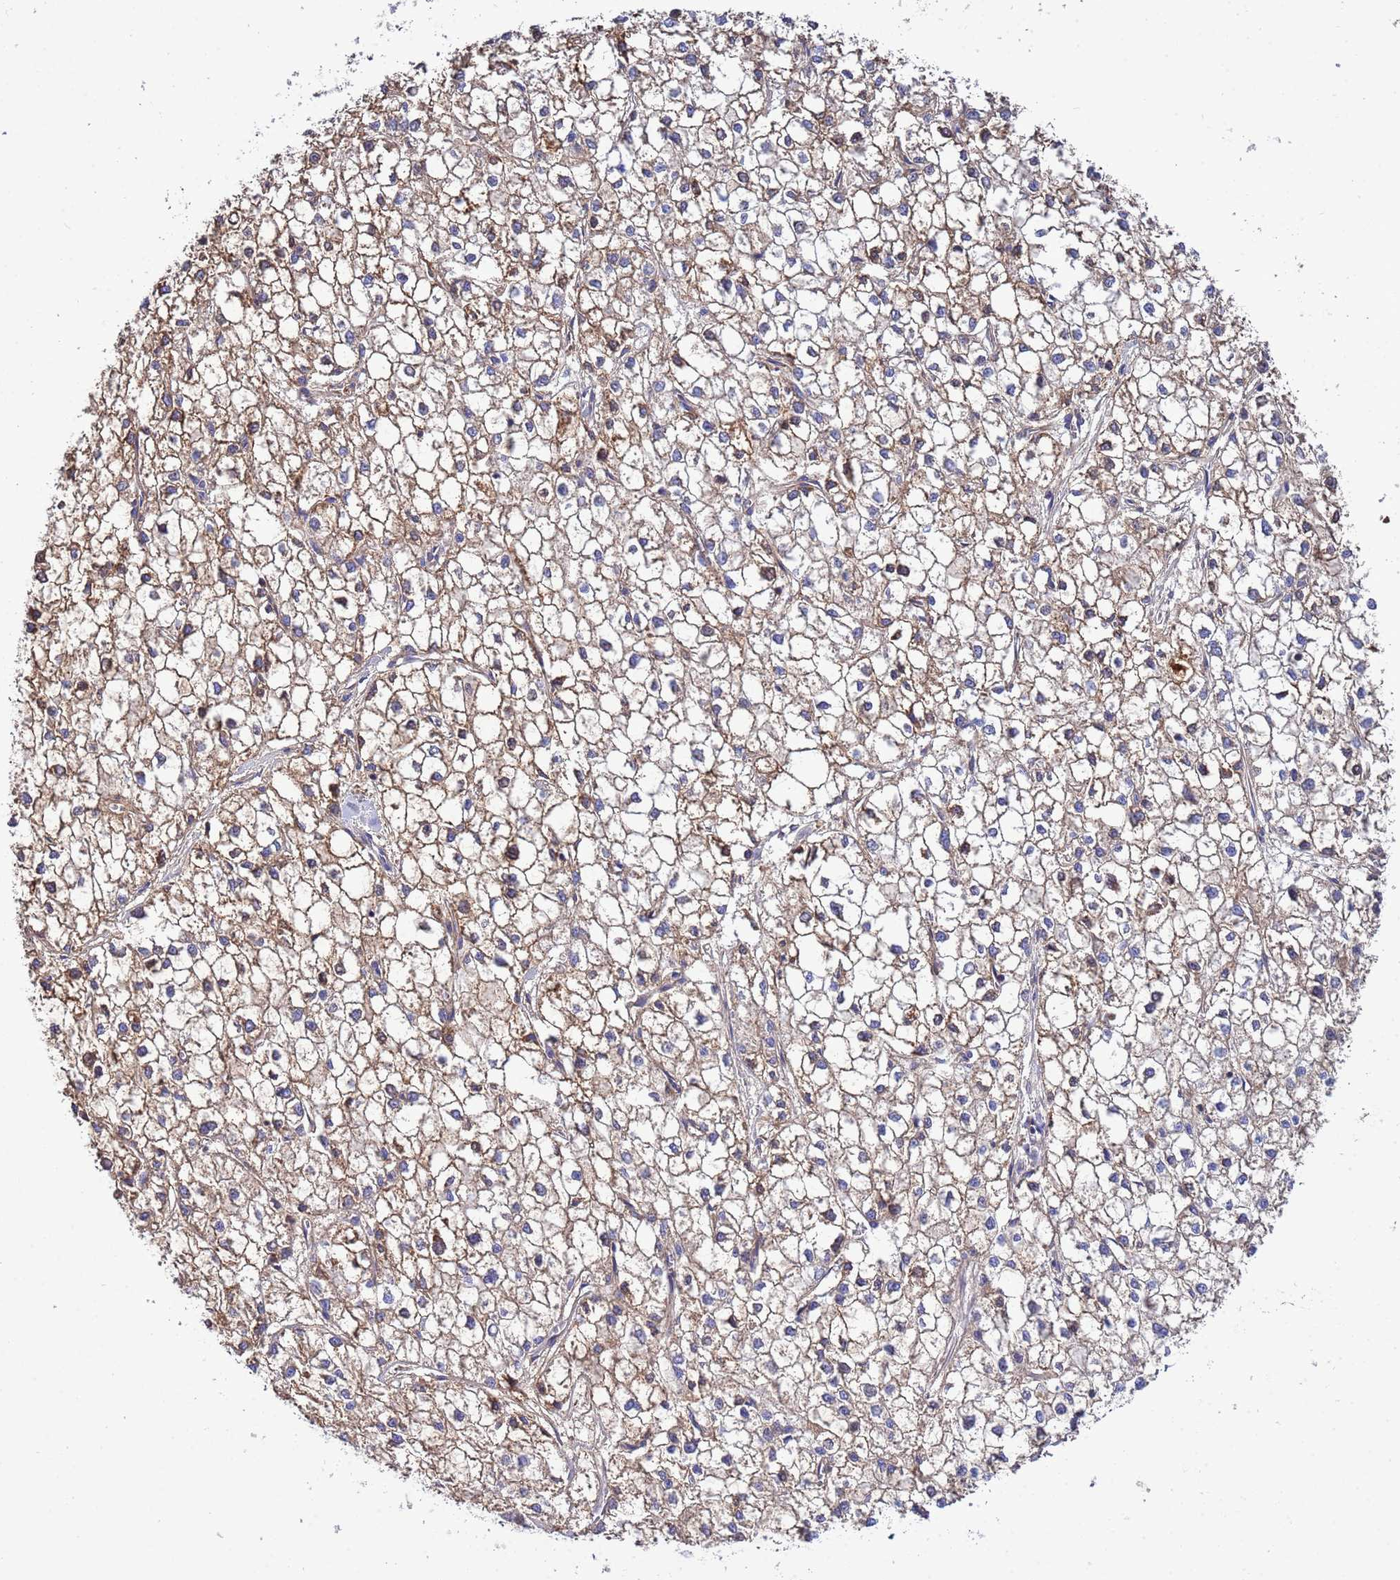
{"staining": {"intensity": "weak", "quantity": ">75%", "location": "cytoplasmic/membranous"}, "tissue": "liver cancer", "cell_type": "Tumor cells", "image_type": "cancer", "snomed": [{"axis": "morphology", "description": "Carcinoma, Hepatocellular, NOS"}, {"axis": "topography", "description": "Liver"}], "caption": "Immunohistochemical staining of human liver cancer (hepatocellular carcinoma) shows low levels of weak cytoplasmic/membranous expression in about >75% of tumor cells. Ihc stains the protein in brown and the nuclei are stained blue.", "gene": "GLUD1", "patient": {"sex": "female", "age": 43}}